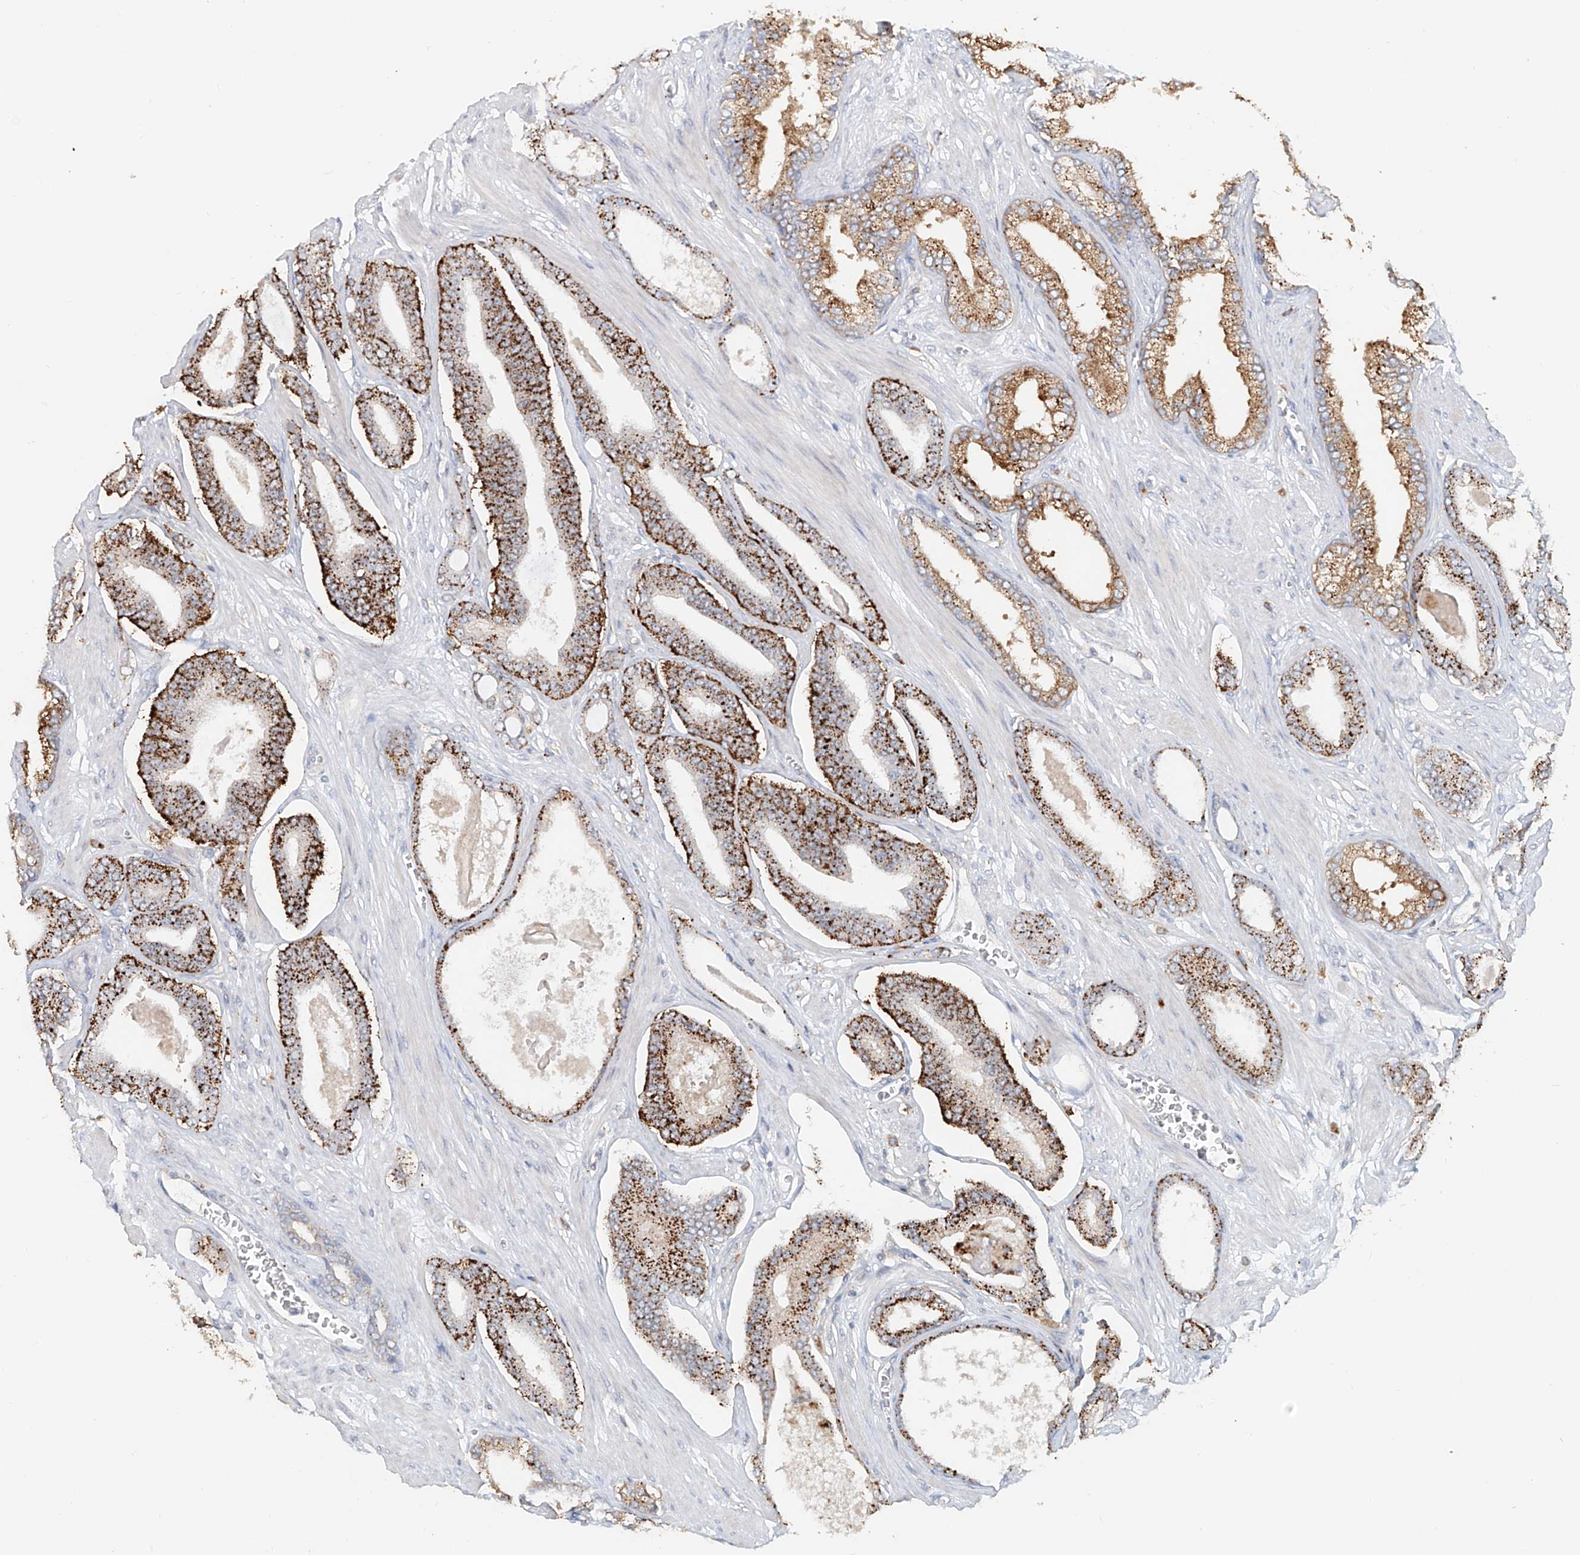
{"staining": {"intensity": "strong", "quantity": ">75%", "location": "cytoplasmic/membranous"}, "tissue": "prostate cancer", "cell_type": "Tumor cells", "image_type": "cancer", "snomed": [{"axis": "morphology", "description": "Adenocarcinoma, Low grade"}, {"axis": "topography", "description": "Prostate"}], "caption": "Immunohistochemical staining of human prostate cancer reveals high levels of strong cytoplasmic/membranous expression in approximately >75% of tumor cells.", "gene": "TRIM47", "patient": {"sex": "male", "age": 70}}